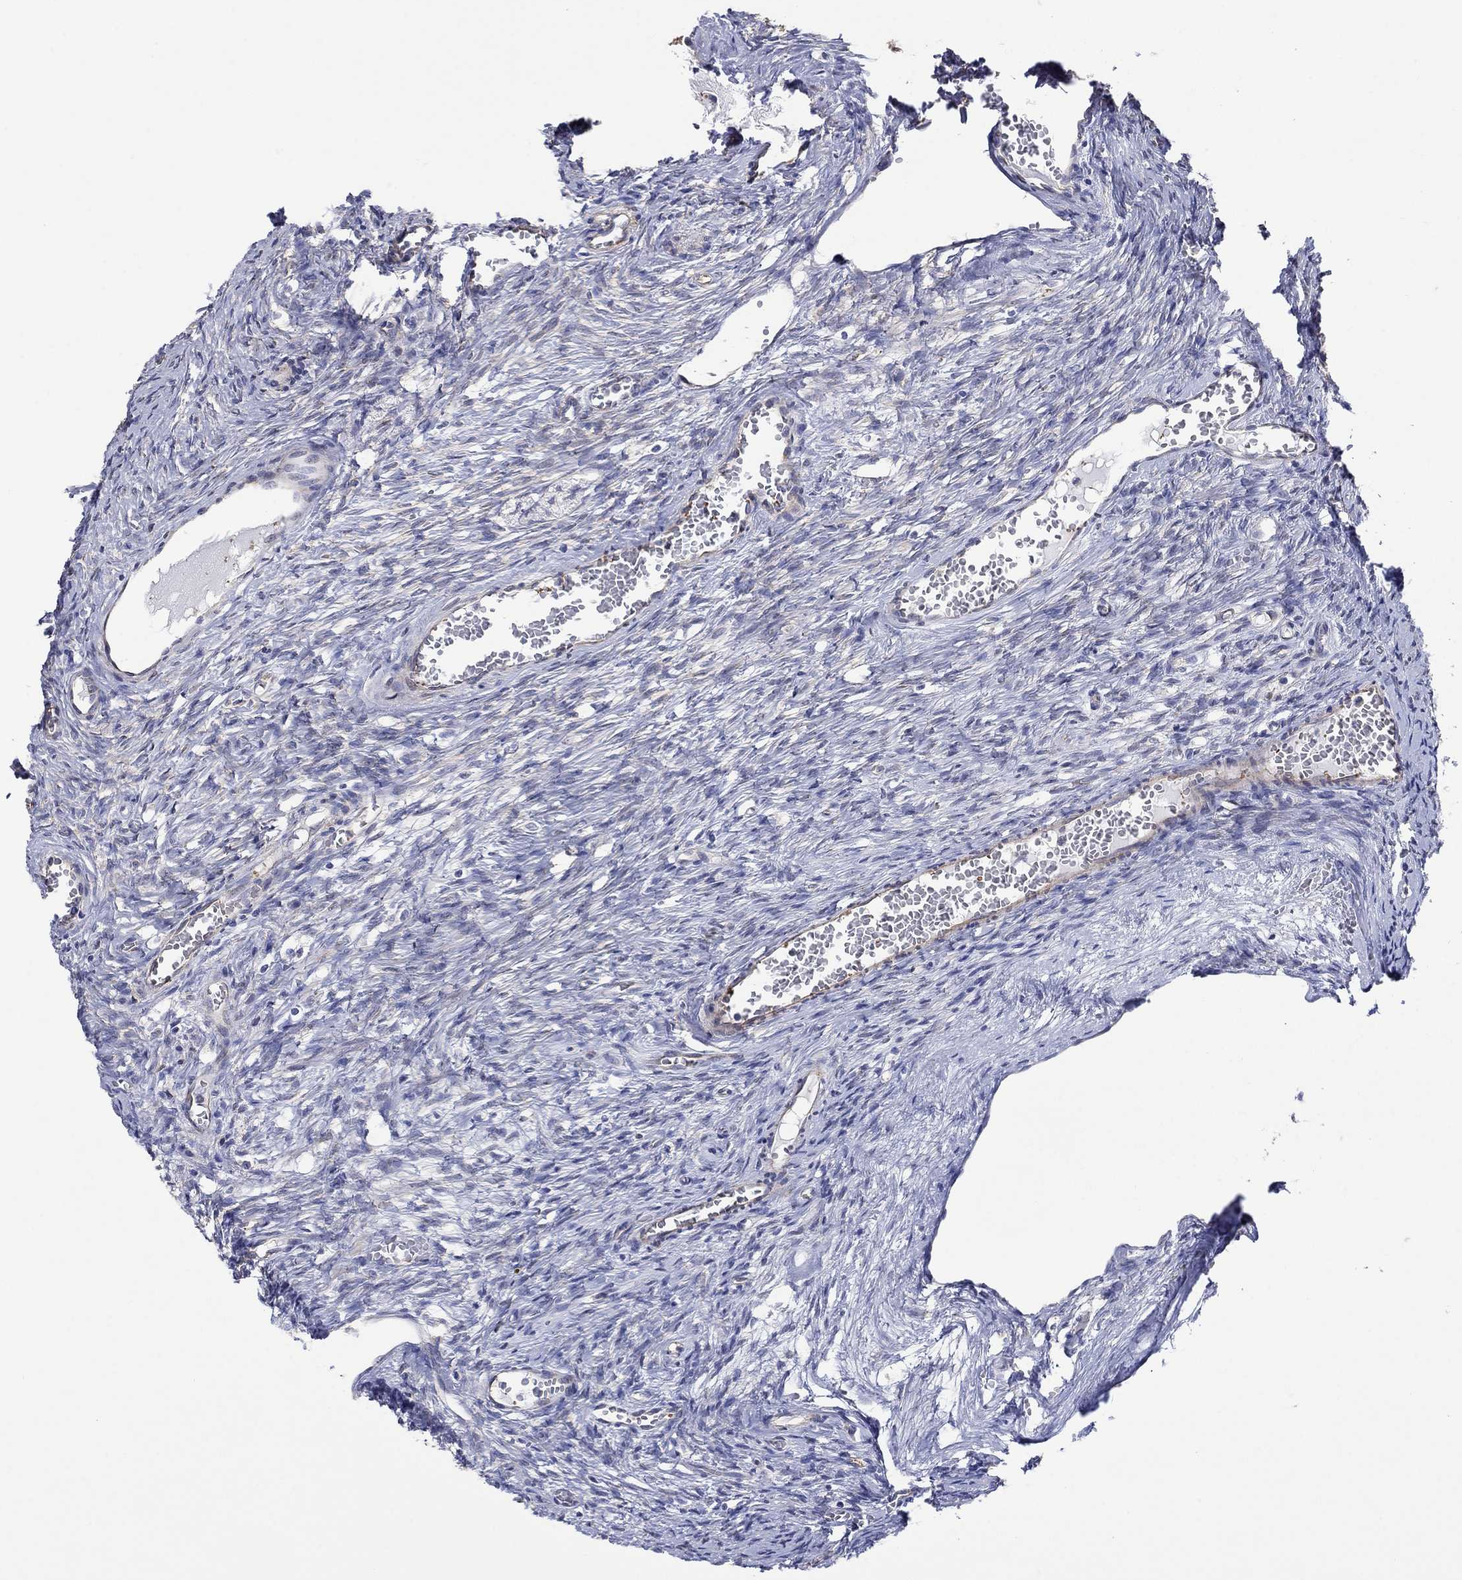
{"staining": {"intensity": "moderate", "quantity": "25%-75%", "location": "cytoplasmic/membranous"}, "tissue": "ovary", "cell_type": "Follicle cells", "image_type": "normal", "snomed": [{"axis": "morphology", "description": "Normal tissue, NOS"}, {"axis": "topography", "description": "Ovary"}], "caption": "Protein analysis of unremarkable ovary demonstrates moderate cytoplasmic/membranous staining in about 25%-75% of follicle cells. (brown staining indicates protein expression, while blue staining denotes nuclei).", "gene": "TPRN", "patient": {"sex": "female", "age": 39}}